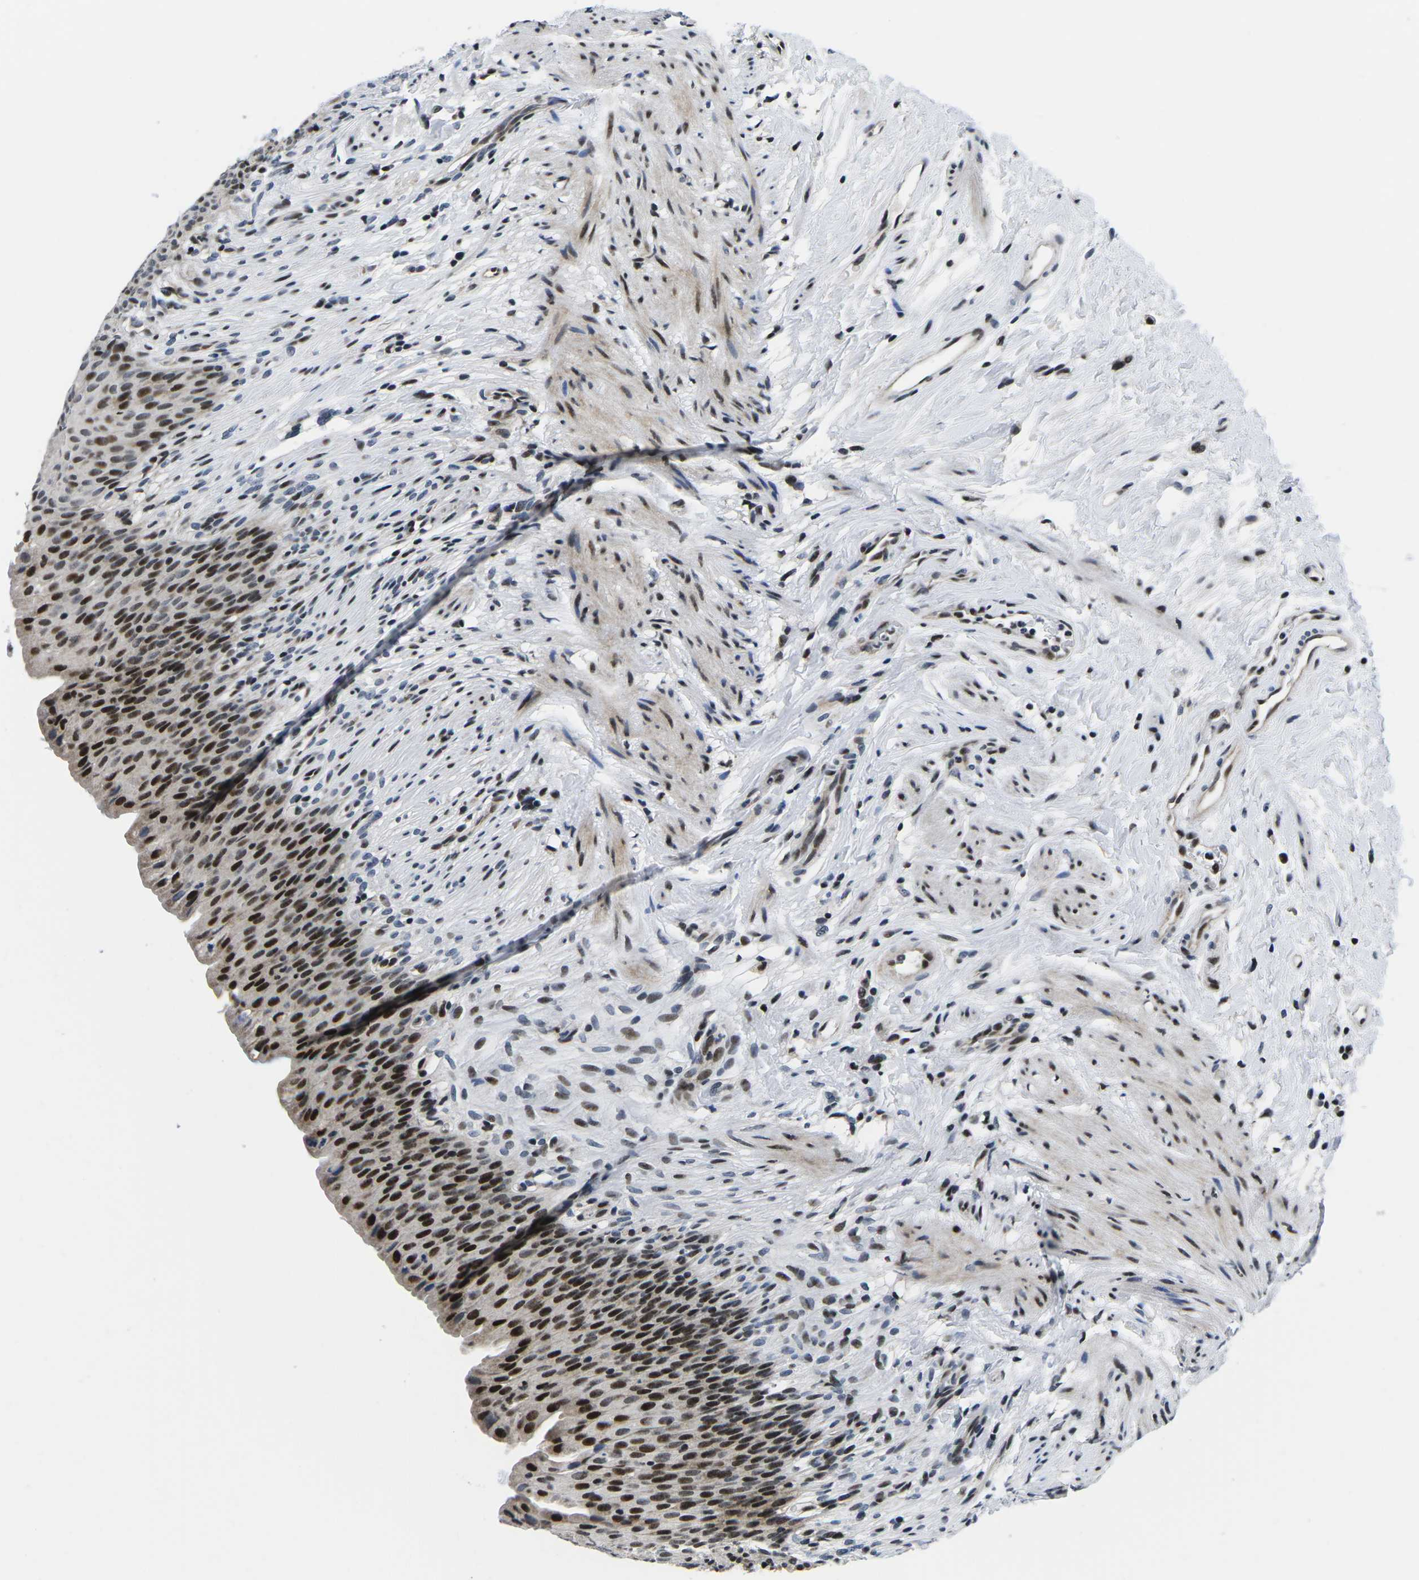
{"staining": {"intensity": "strong", "quantity": ">75%", "location": "nuclear"}, "tissue": "urinary bladder", "cell_type": "Urothelial cells", "image_type": "normal", "snomed": [{"axis": "morphology", "description": "Normal tissue, NOS"}, {"axis": "topography", "description": "Urinary bladder"}], "caption": "Human urinary bladder stained with a brown dye exhibits strong nuclear positive expression in approximately >75% of urothelial cells.", "gene": "CDC73", "patient": {"sex": "female", "age": 79}}